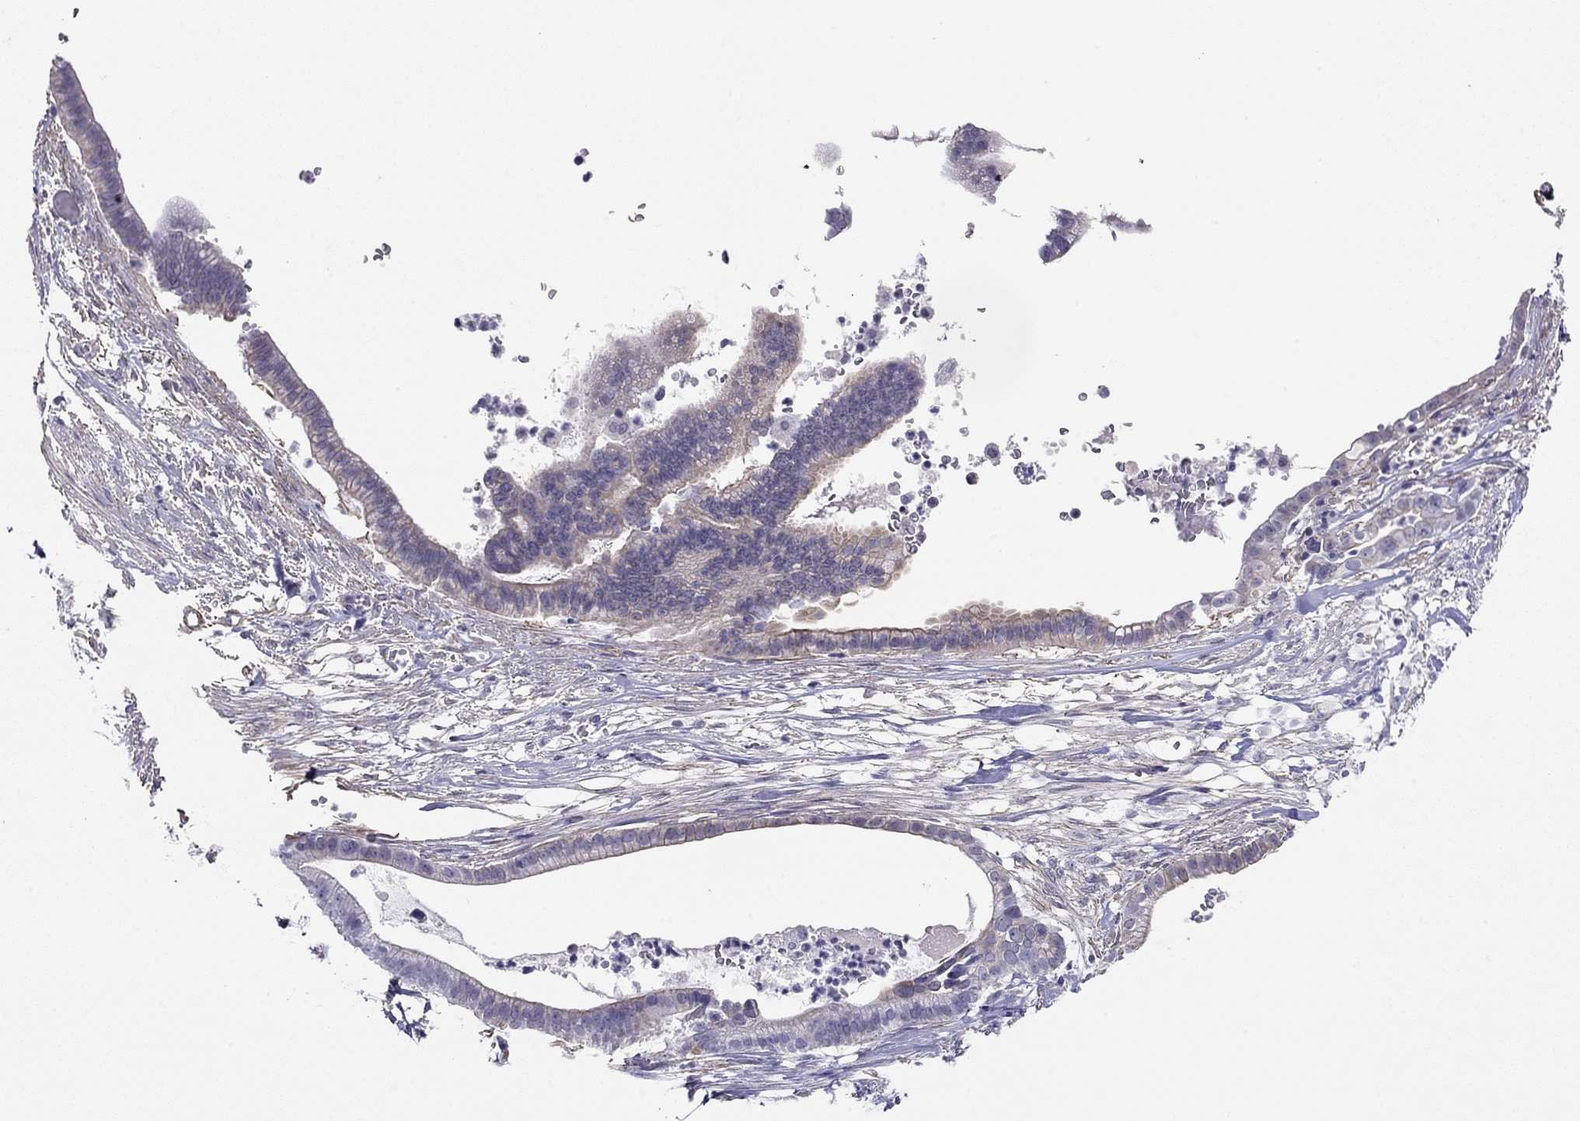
{"staining": {"intensity": "negative", "quantity": "none", "location": "none"}, "tissue": "pancreatic cancer", "cell_type": "Tumor cells", "image_type": "cancer", "snomed": [{"axis": "morphology", "description": "Adenocarcinoma, NOS"}, {"axis": "topography", "description": "Pancreas"}], "caption": "A histopathology image of adenocarcinoma (pancreatic) stained for a protein shows no brown staining in tumor cells.", "gene": "MYMX", "patient": {"sex": "male", "age": 61}}